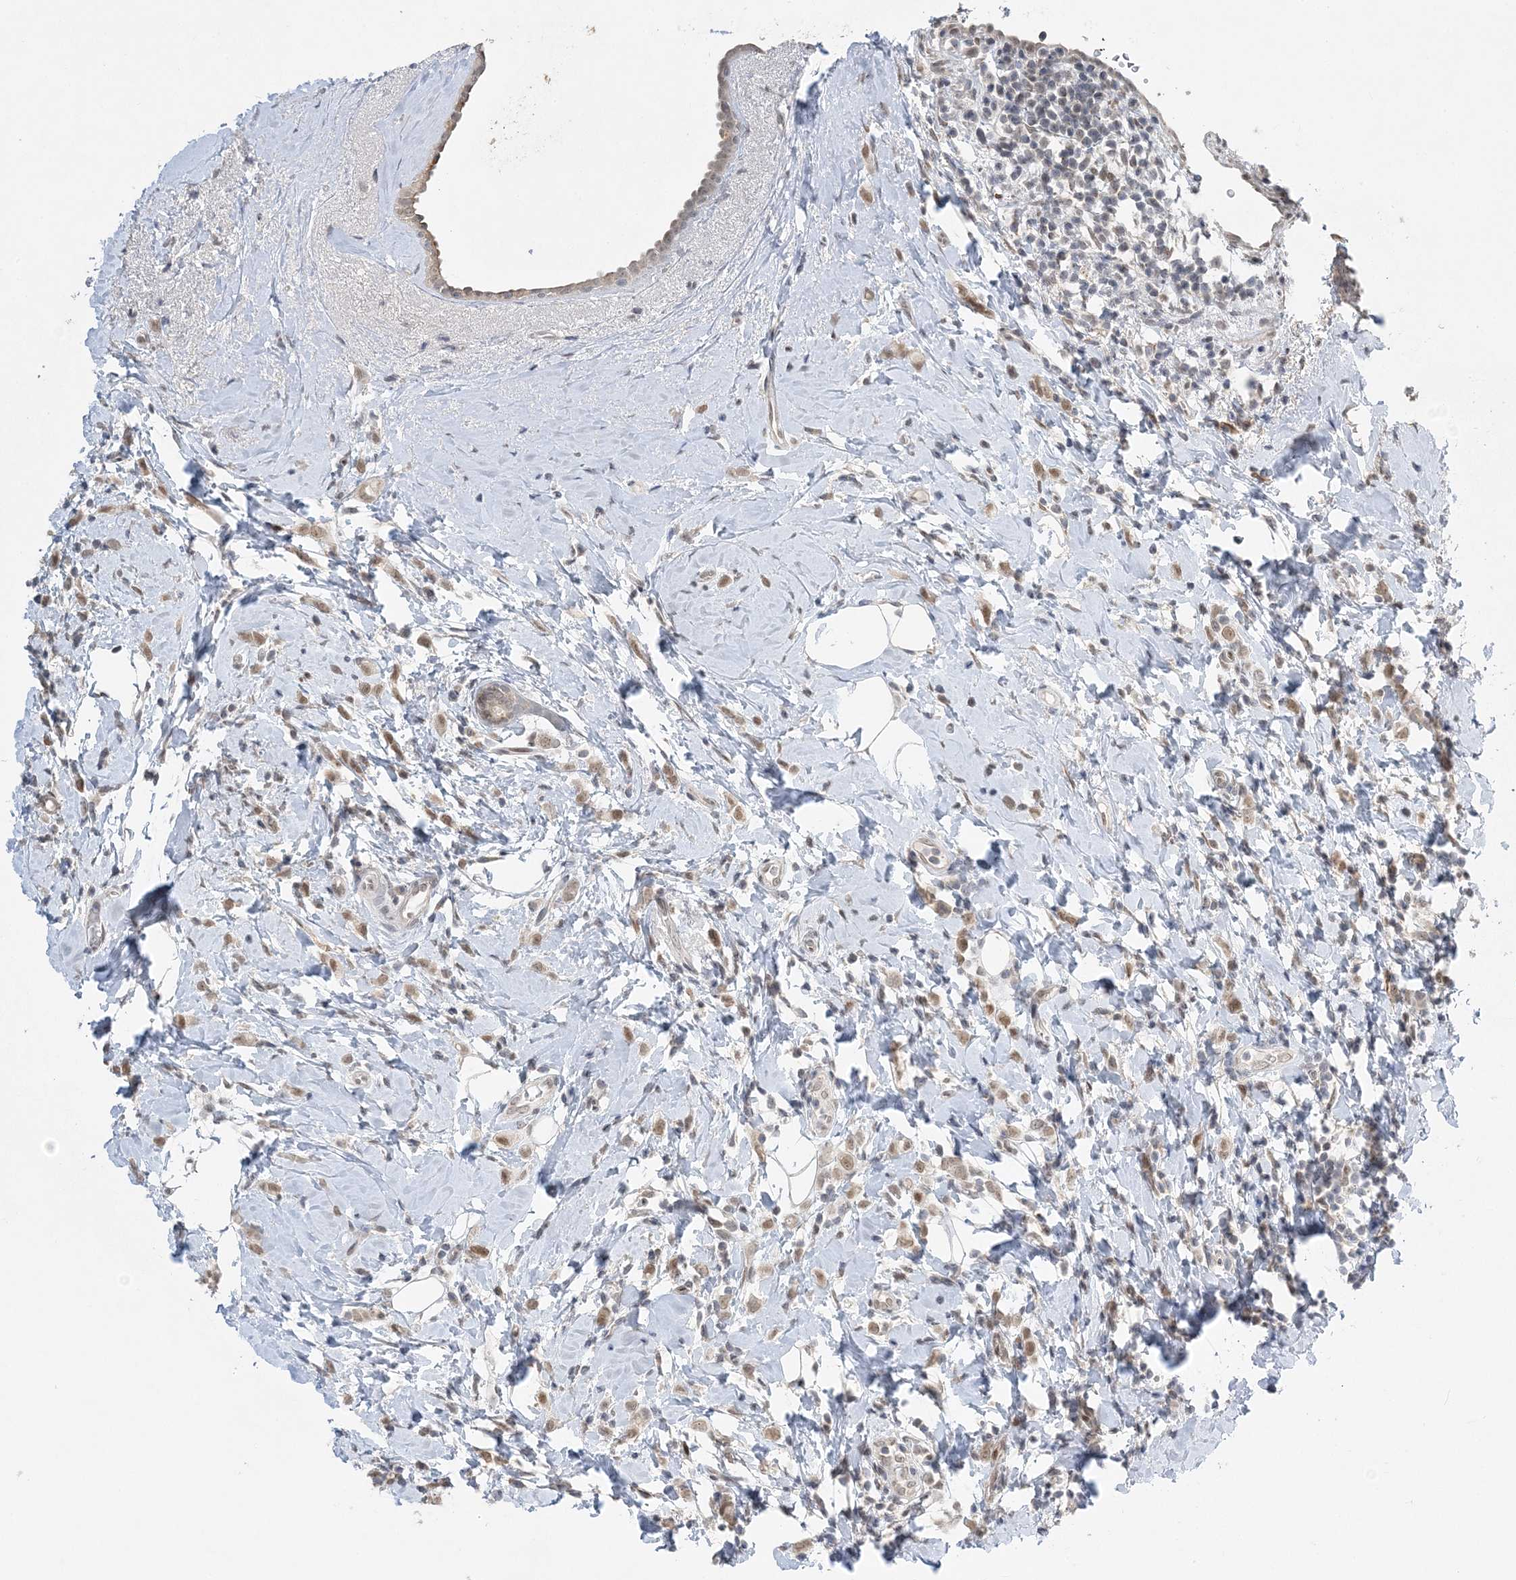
{"staining": {"intensity": "moderate", "quantity": ">75%", "location": "nuclear"}, "tissue": "breast cancer", "cell_type": "Tumor cells", "image_type": "cancer", "snomed": [{"axis": "morphology", "description": "Lobular carcinoma"}, {"axis": "topography", "description": "Breast"}], "caption": "A brown stain highlights moderate nuclear expression of a protein in lobular carcinoma (breast) tumor cells.", "gene": "WAC", "patient": {"sex": "female", "age": 47}}